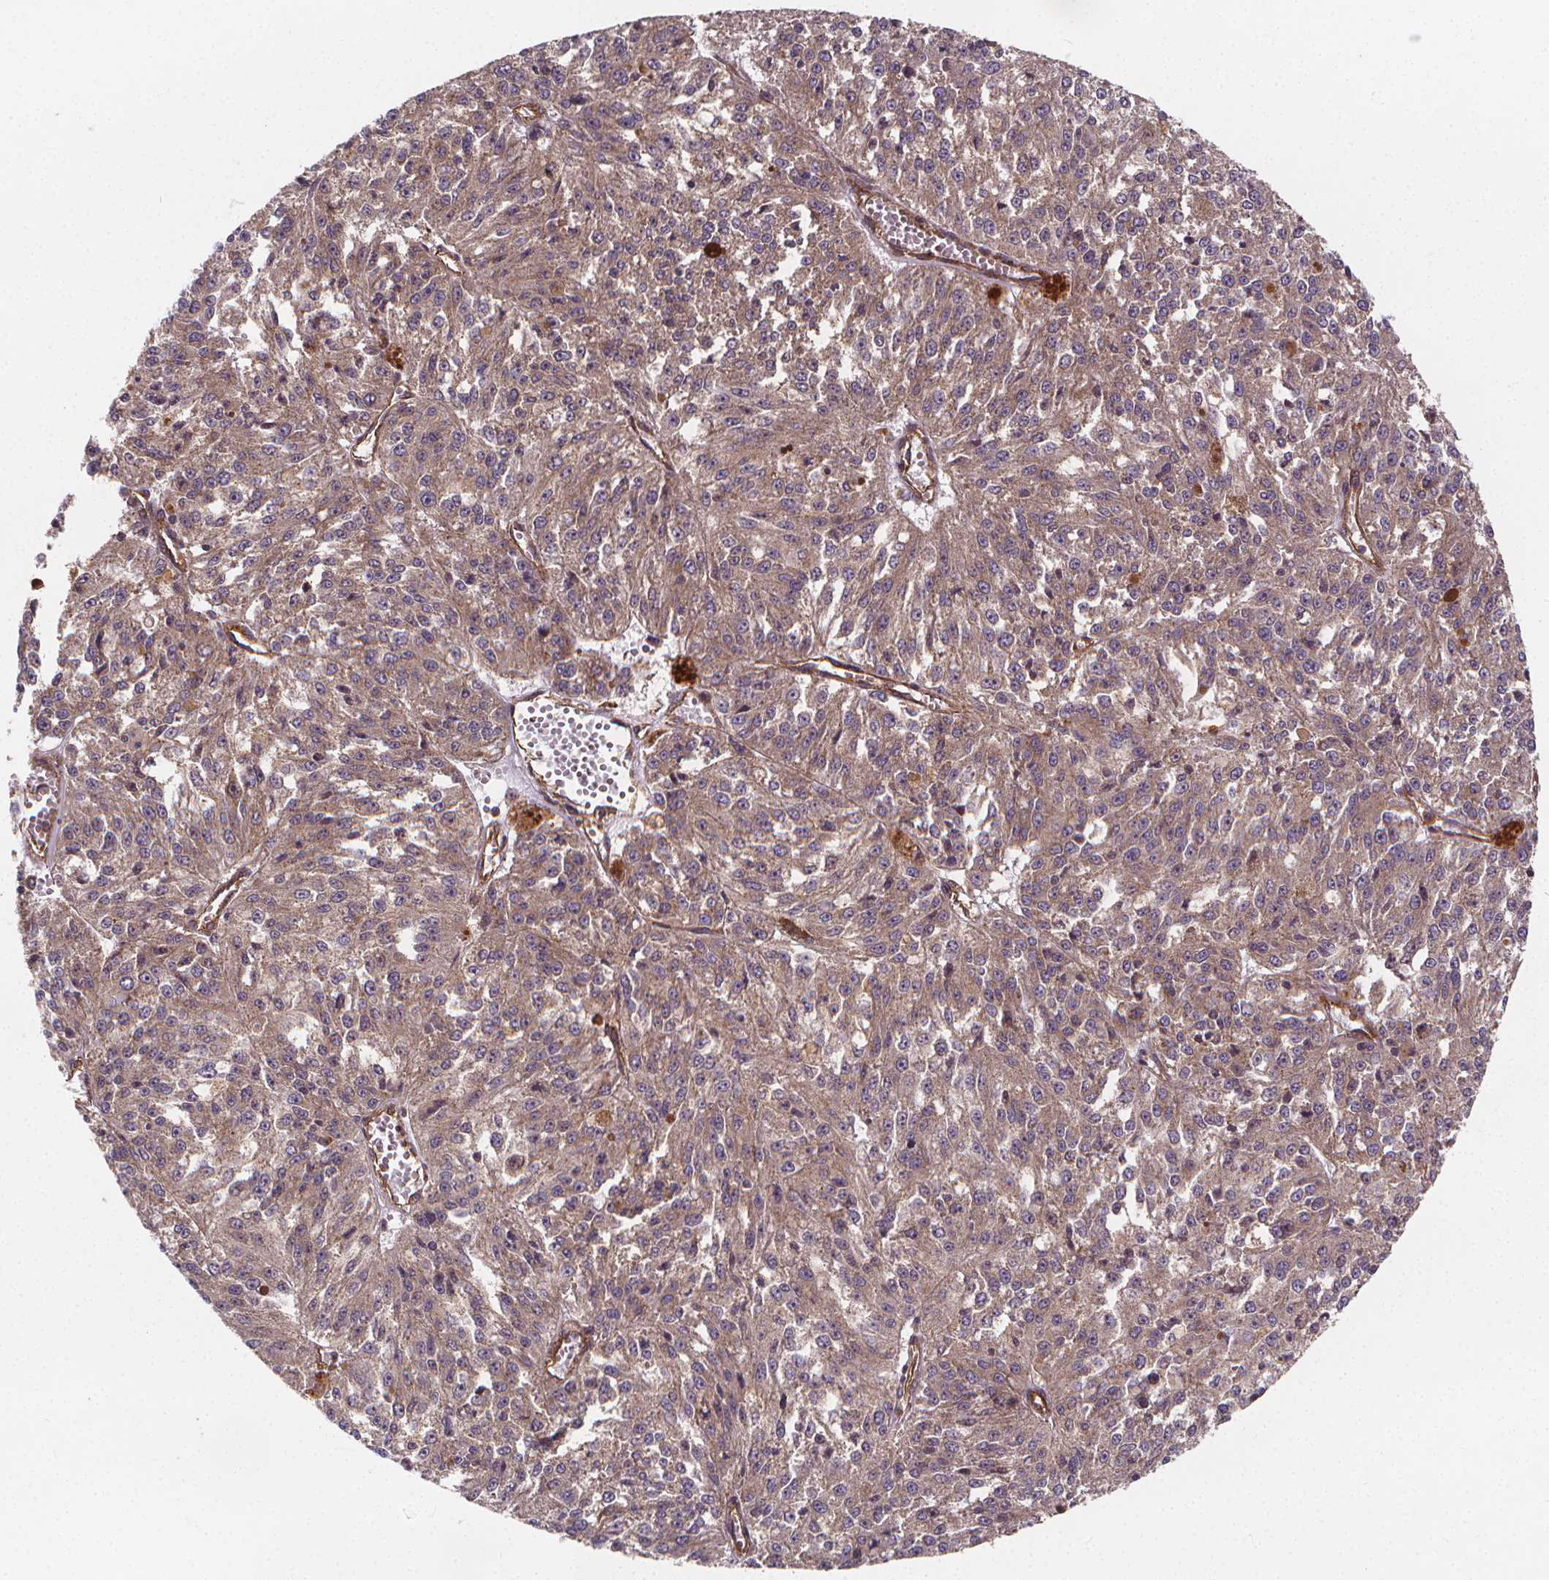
{"staining": {"intensity": "weak", "quantity": ">75%", "location": "cytoplasmic/membranous"}, "tissue": "melanoma", "cell_type": "Tumor cells", "image_type": "cancer", "snomed": [{"axis": "morphology", "description": "Malignant melanoma, Metastatic site"}, {"axis": "topography", "description": "Lymph node"}], "caption": "Melanoma was stained to show a protein in brown. There is low levels of weak cytoplasmic/membranous staining in about >75% of tumor cells. (DAB (3,3'-diaminobenzidine) IHC, brown staining for protein, blue staining for nuclei).", "gene": "CLINT1", "patient": {"sex": "female", "age": 64}}